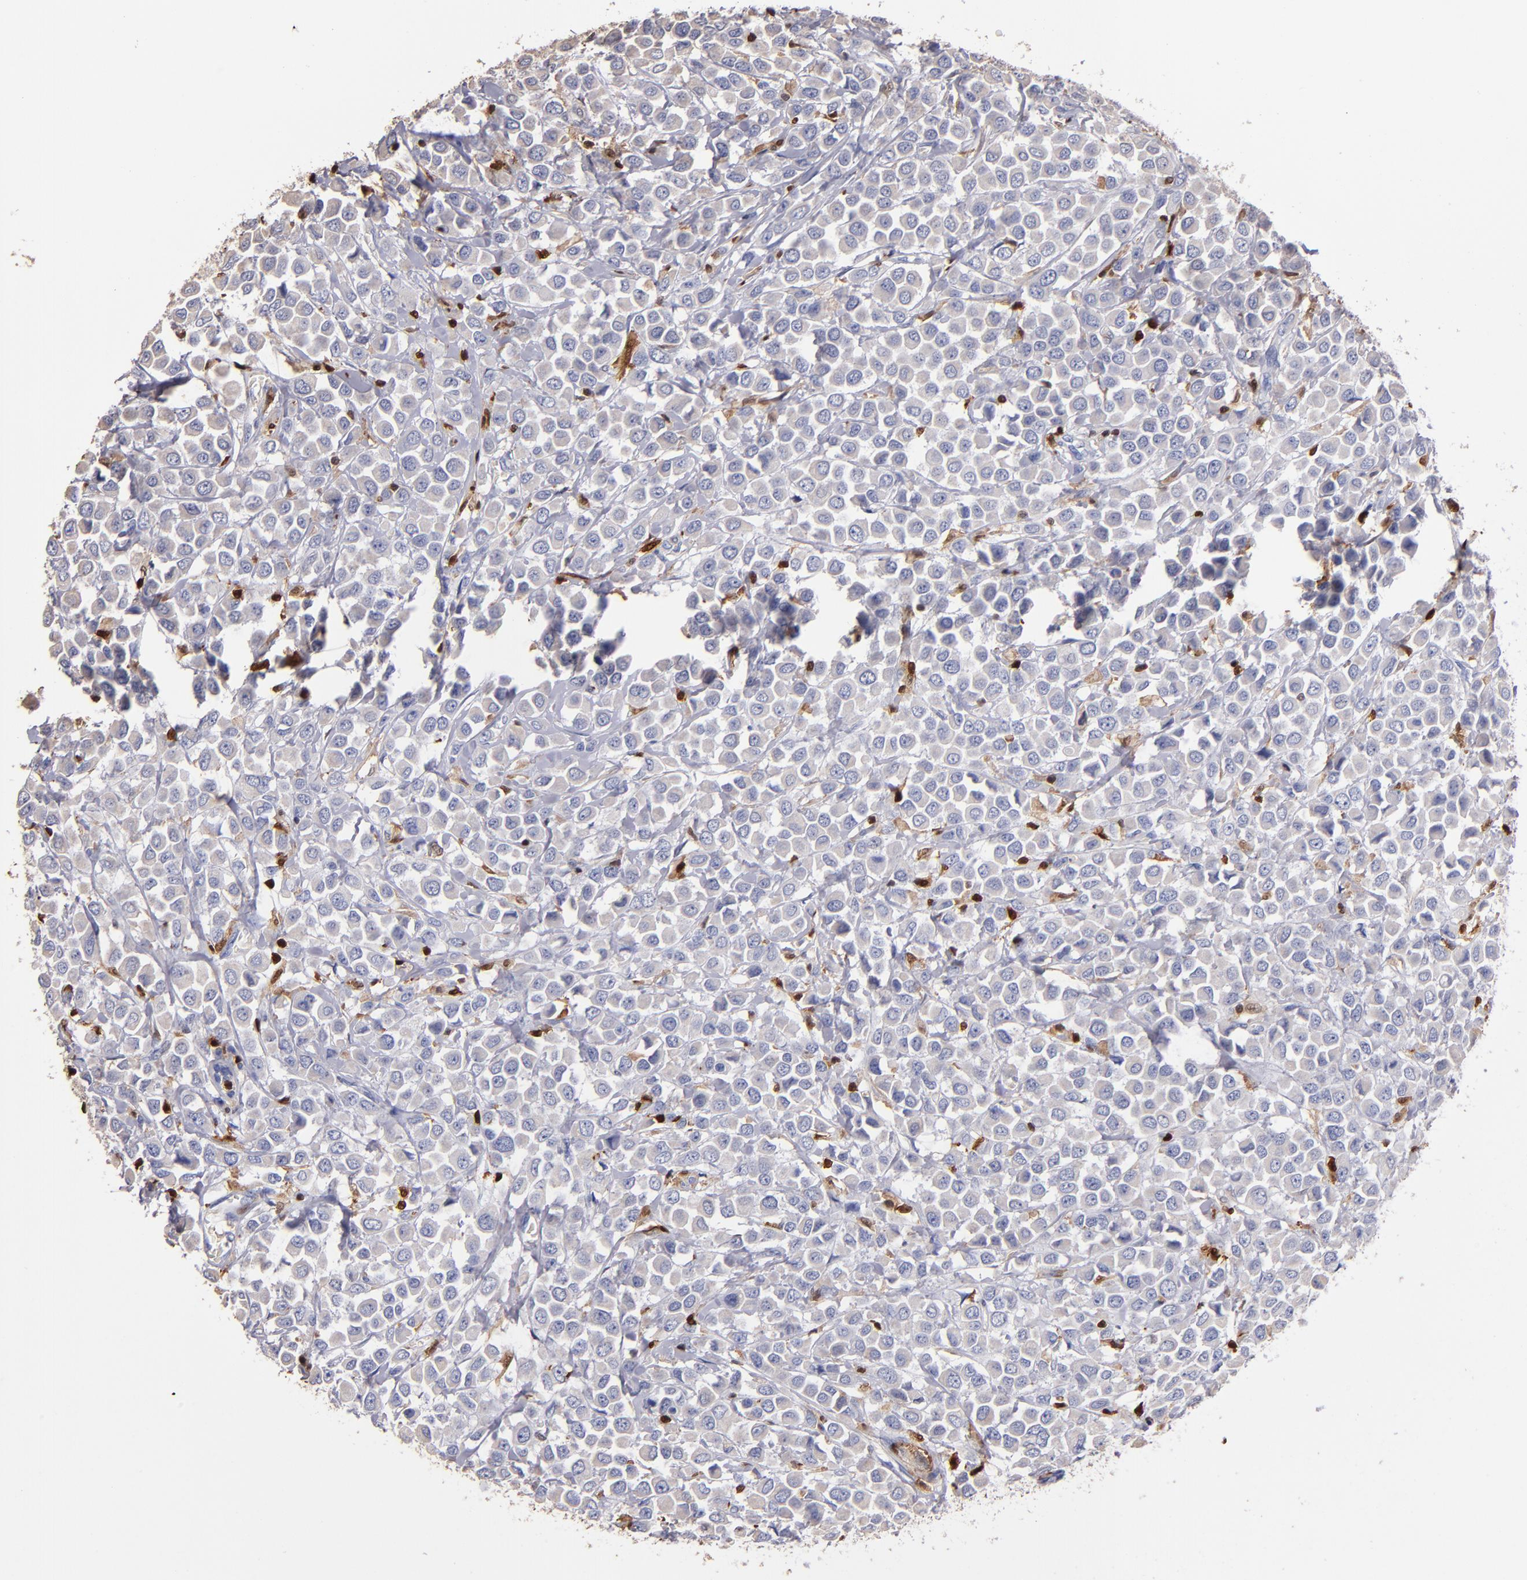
{"staining": {"intensity": "weak", "quantity": ">75%", "location": "cytoplasmic/membranous"}, "tissue": "breast cancer", "cell_type": "Tumor cells", "image_type": "cancer", "snomed": [{"axis": "morphology", "description": "Duct carcinoma"}, {"axis": "topography", "description": "Breast"}], "caption": "An image of breast cancer (infiltrating ductal carcinoma) stained for a protein demonstrates weak cytoplasmic/membranous brown staining in tumor cells. The protein is stained brown, and the nuclei are stained in blue (DAB IHC with brightfield microscopy, high magnification).", "gene": "S100A4", "patient": {"sex": "female", "age": 61}}